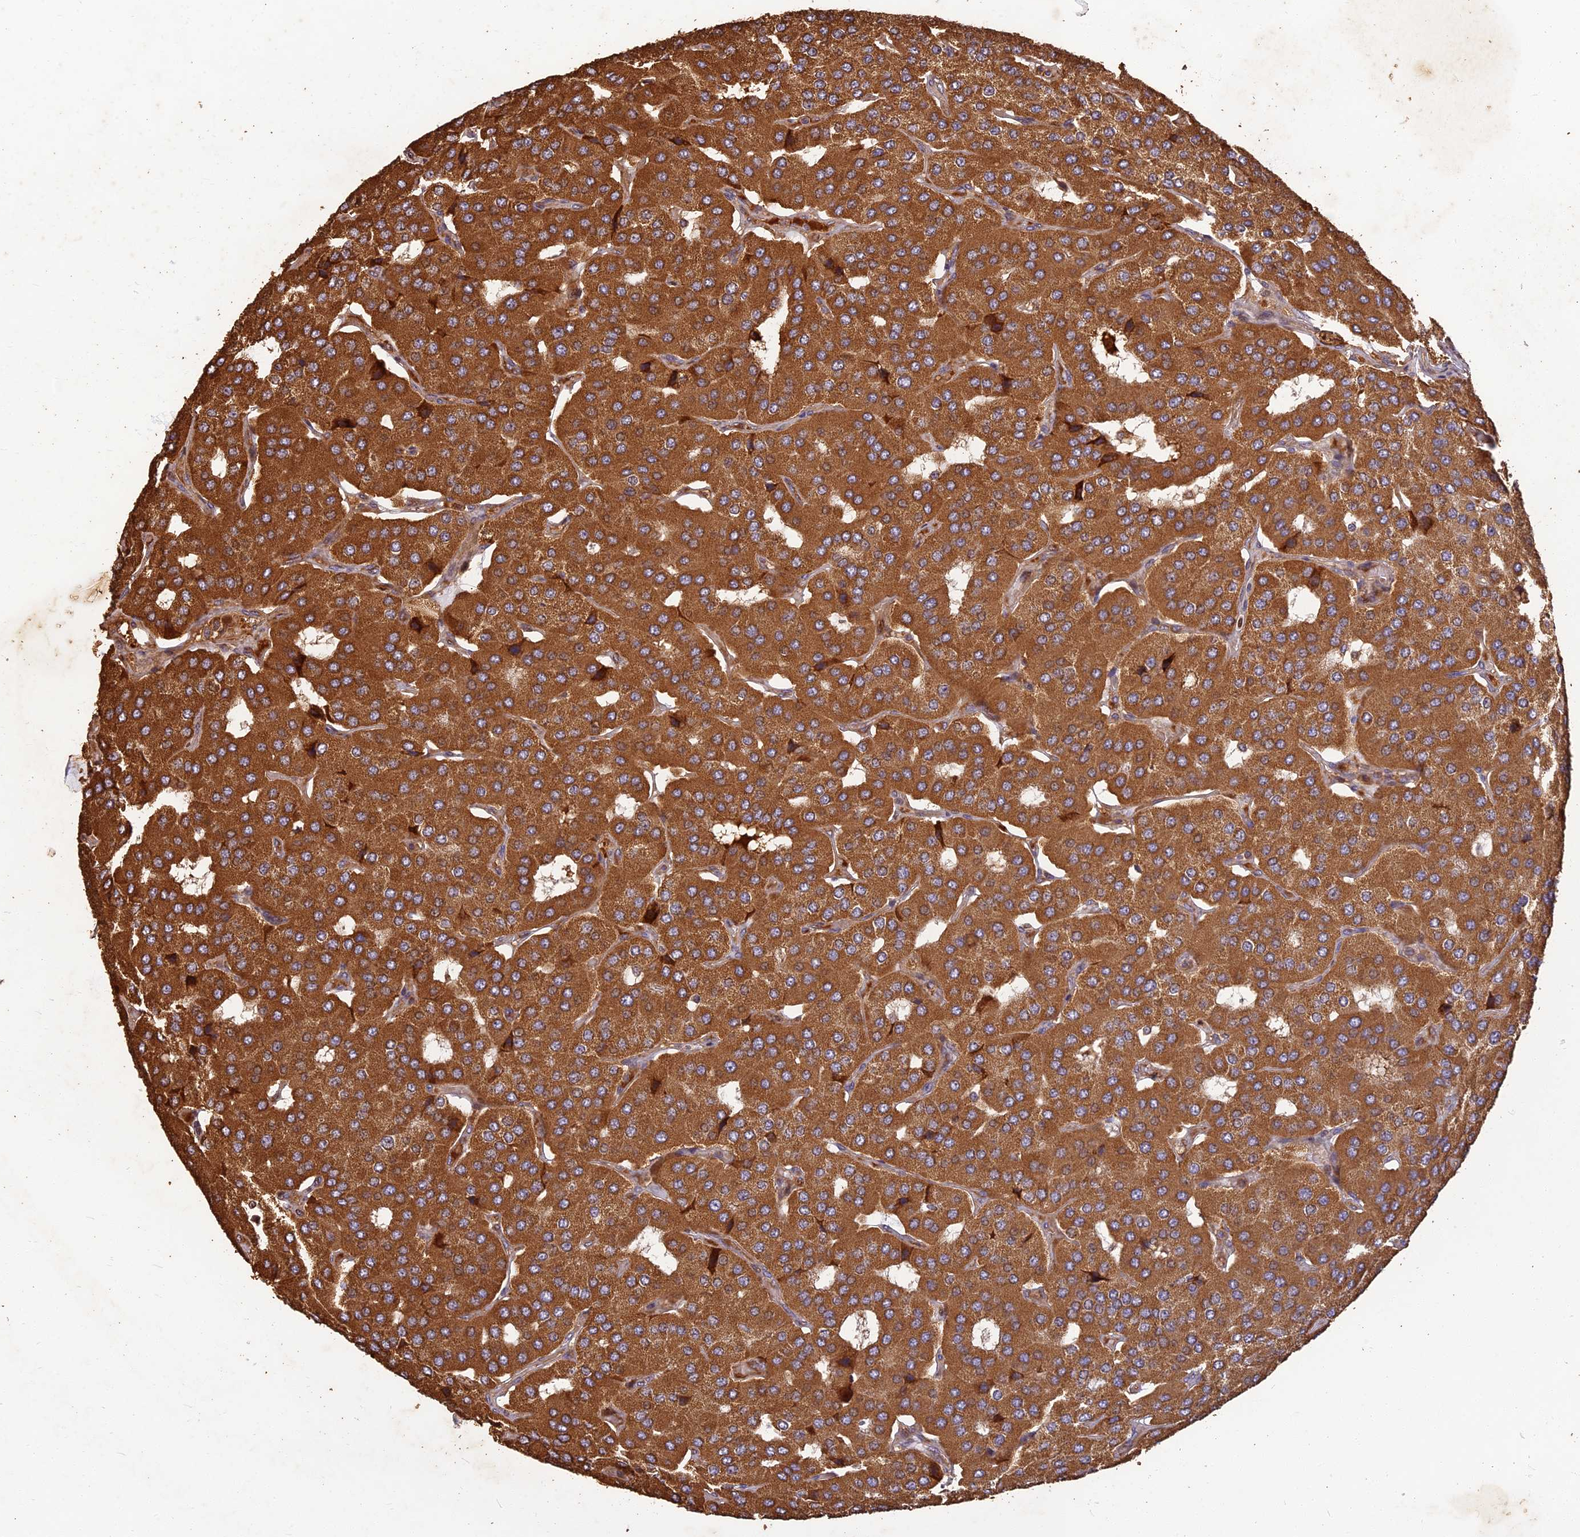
{"staining": {"intensity": "strong", "quantity": ">75%", "location": "cytoplasmic/membranous"}, "tissue": "parathyroid gland", "cell_type": "Glandular cells", "image_type": "normal", "snomed": [{"axis": "morphology", "description": "Normal tissue, NOS"}, {"axis": "morphology", "description": "Adenoma, NOS"}, {"axis": "topography", "description": "Parathyroid gland"}], "caption": "Brown immunohistochemical staining in unremarkable human parathyroid gland exhibits strong cytoplasmic/membranous staining in about >75% of glandular cells. (IHC, brightfield microscopy, high magnification).", "gene": "CORO1C", "patient": {"sex": "female", "age": 86}}